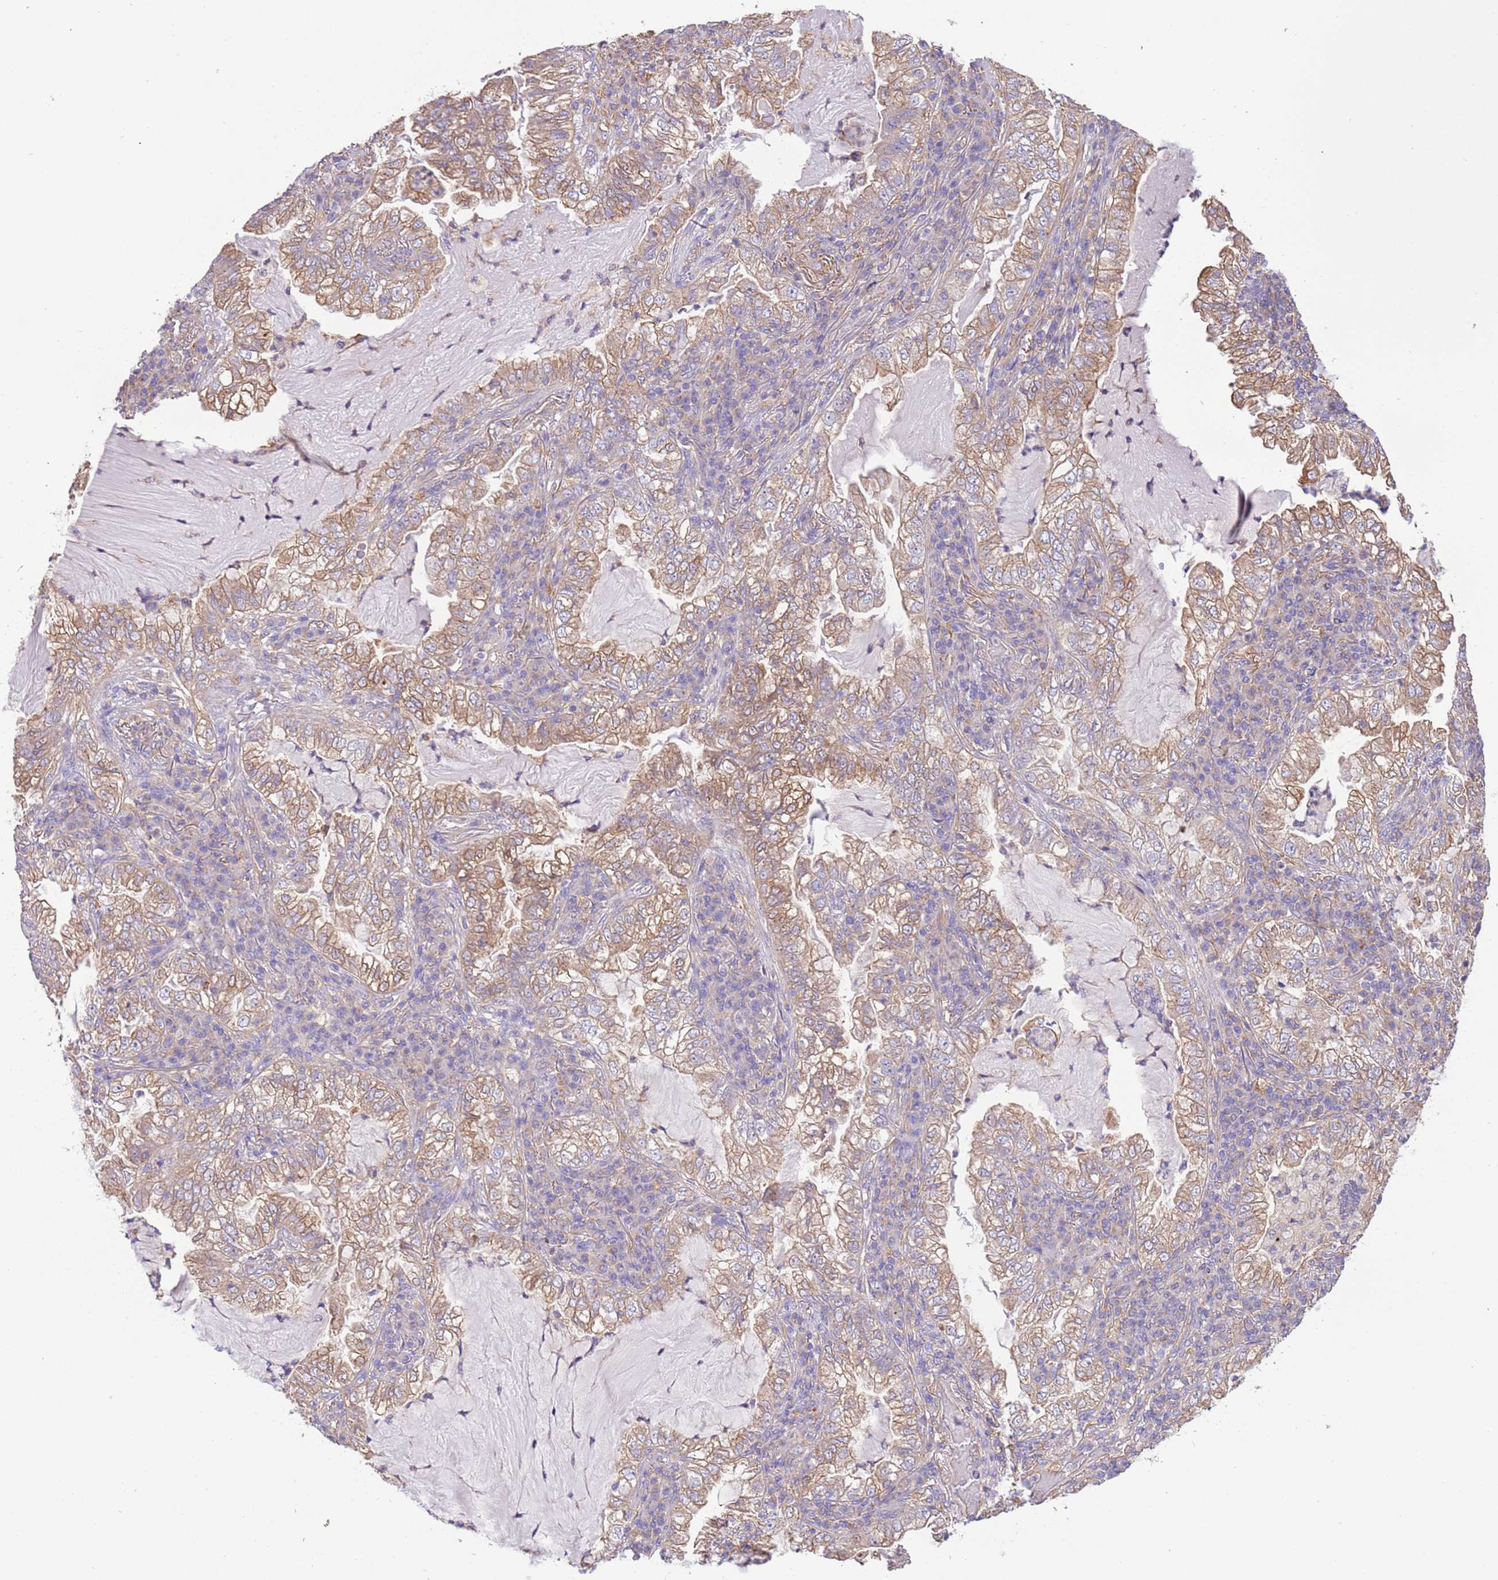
{"staining": {"intensity": "moderate", "quantity": ">75%", "location": "cytoplasmic/membranous"}, "tissue": "lung cancer", "cell_type": "Tumor cells", "image_type": "cancer", "snomed": [{"axis": "morphology", "description": "Adenocarcinoma, NOS"}, {"axis": "topography", "description": "Lung"}], "caption": "Immunohistochemistry photomicrograph of neoplastic tissue: lung adenocarcinoma stained using immunohistochemistry demonstrates medium levels of moderate protein expression localized specifically in the cytoplasmic/membranous of tumor cells, appearing as a cytoplasmic/membranous brown color.", "gene": "NAALADL1", "patient": {"sex": "female", "age": 73}}